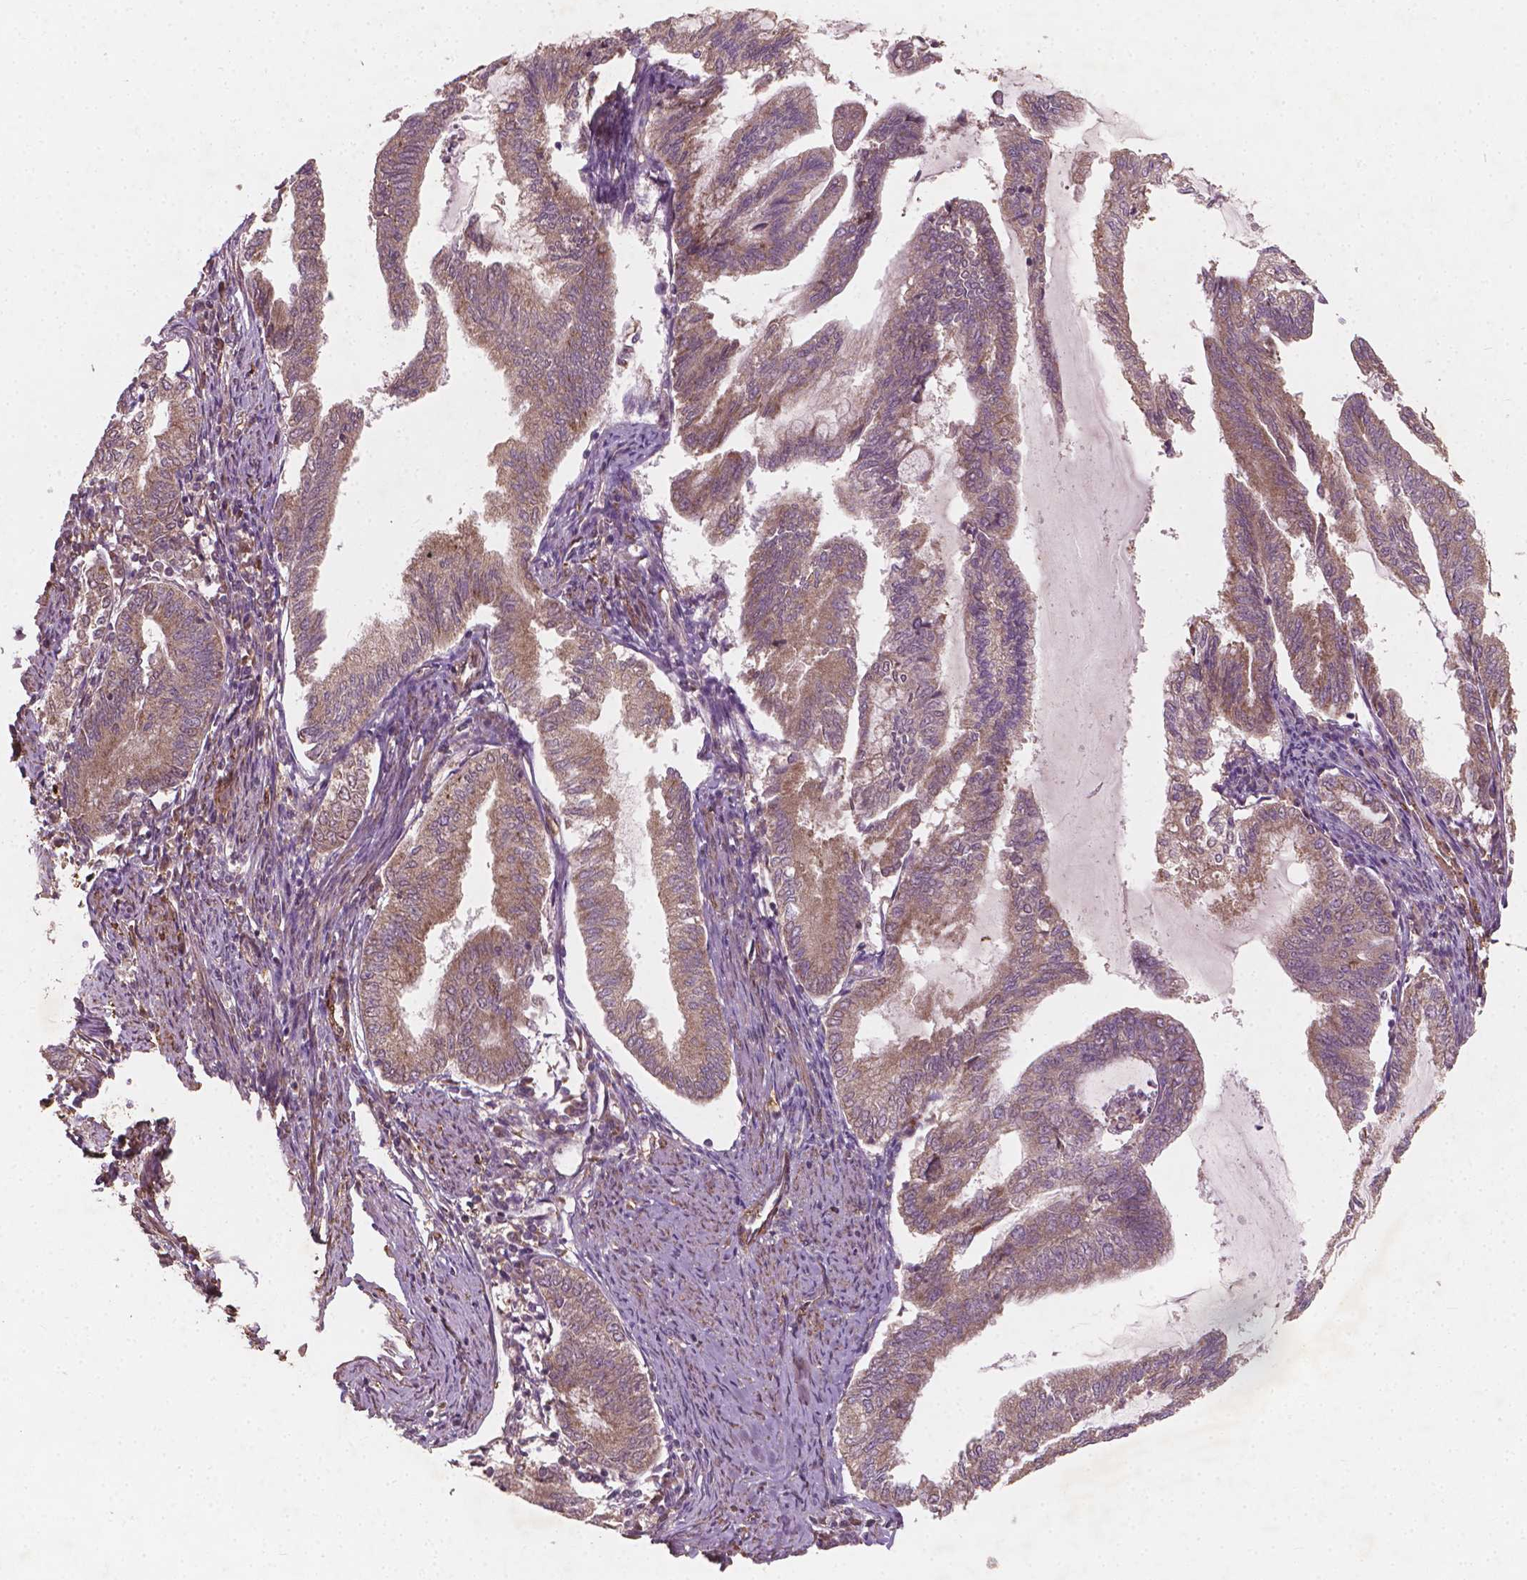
{"staining": {"intensity": "weak", "quantity": ">75%", "location": "cytoplasmic/membranous"}, "tissue": "endometrial cancer", "cell_type": "Tumor cells", "image_type": "cancer", "snomed": [{"axis": "morphology", "description": "Adenocarcinoma, NOS"}, {"axis": "topography", "description": "Endometrium"}], "caption": "Endometrial adenocarcinoma stained with DAB immunohistochemistry (IHC) reveals low levels of weak cytoplasmic/membranous expression in approximately >75% of tumor cells.", "gene": "CYFIP2", "patient": {"sex": "female", "age": 79}}